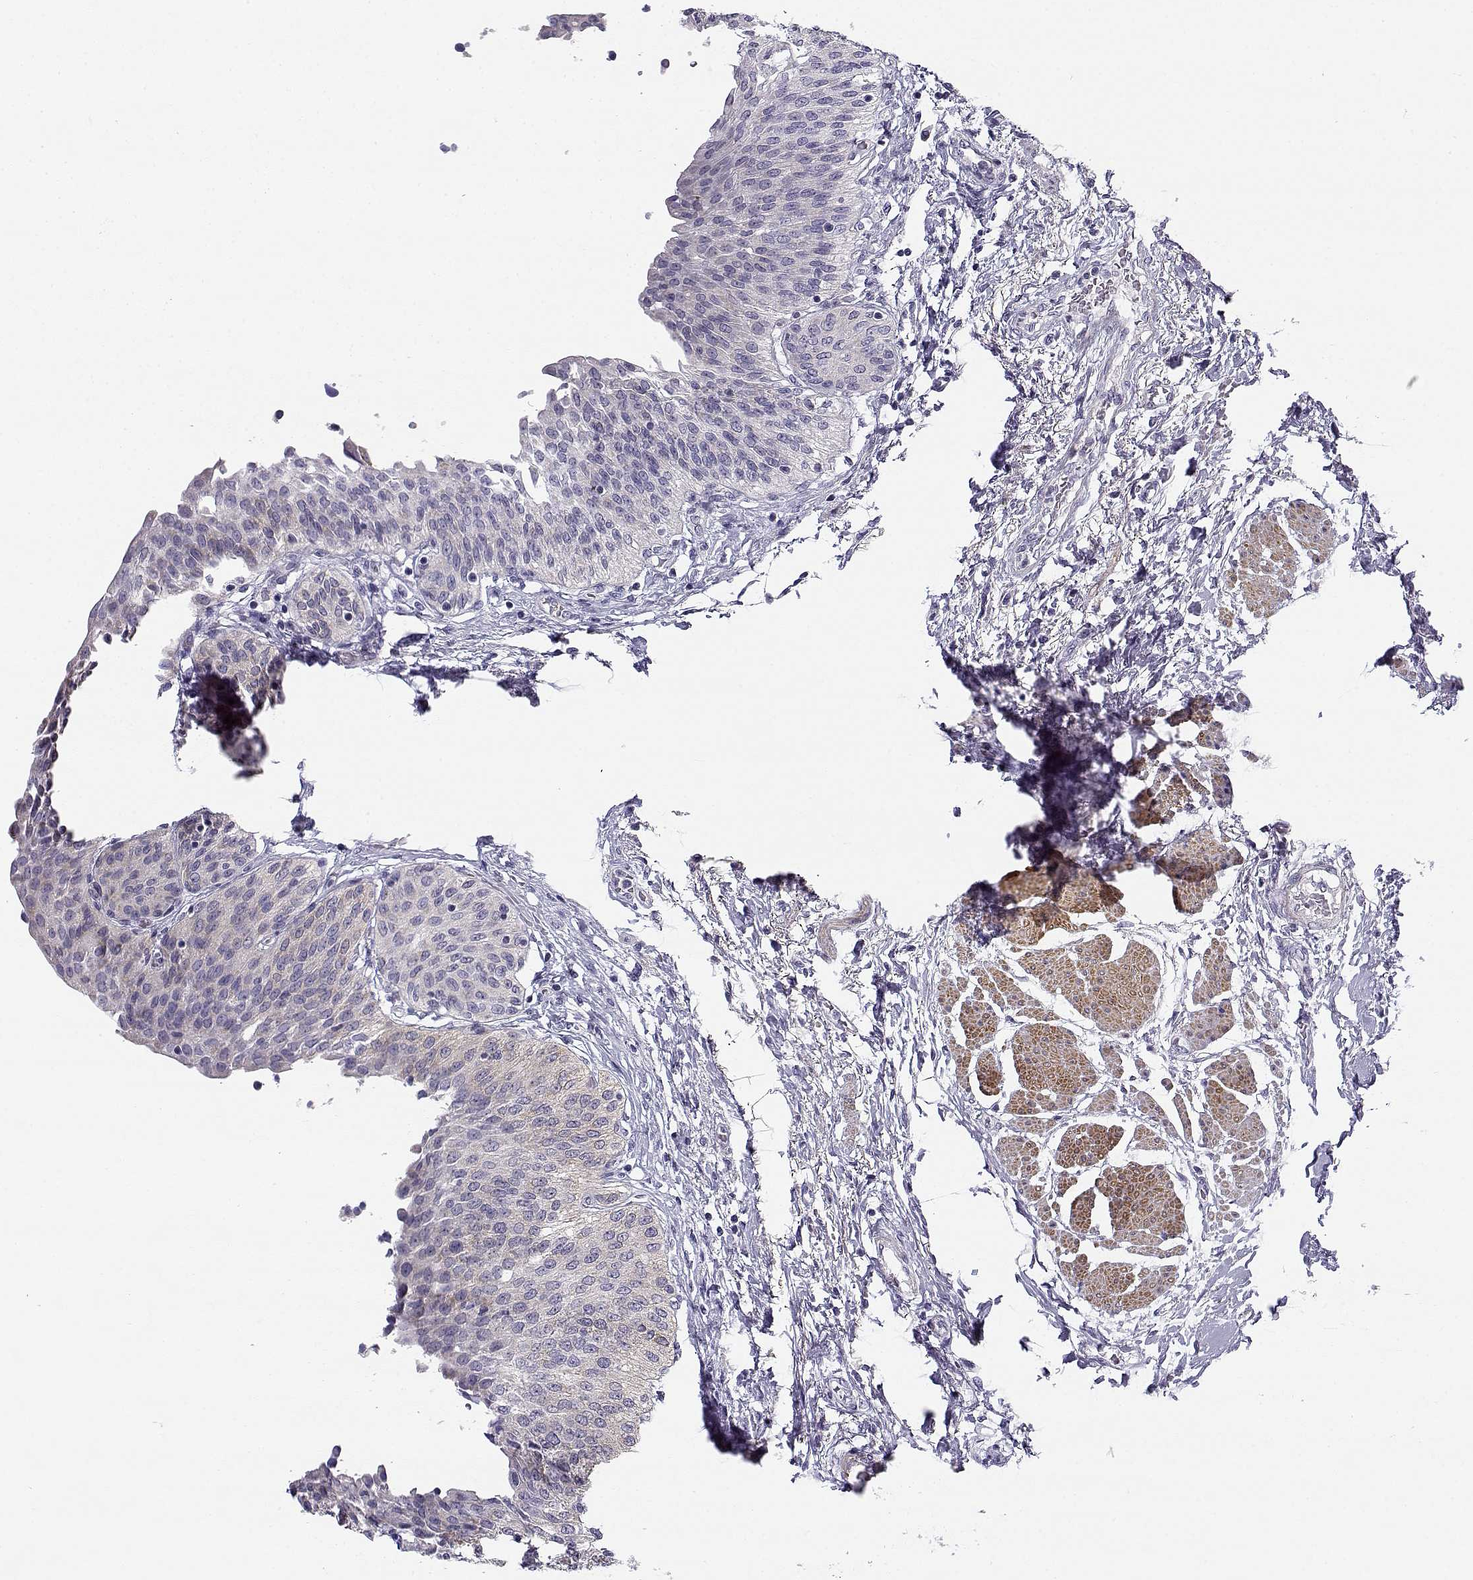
{"staining": {"intensity": "weak", "quantity": "<25%", "location": "cytoplasmic/membranous"}, "tissue": "urinary bladder", "cell_type": "Urothelial cells", "image_type": "normal", "snomed": [{"axis": "morphology", "description": "Normal tissue, NOS"}, {"axis": "morphology", "description": "Metaplasia, NOS"}, {"axis": "topography", "description": "Urinary bladder"}], "caption": "This image is of unremarkable urinary bladder stained with immunohistochemistry (IHC) to label a protein in brown with the nuclei are counter-stained blue. There is no expression in urothelial cells. The staining is performed using DAB (3,3'-diaminobenzidine) brown chromogen with nuclei counter-stained in using hematoxylin.", "gene": "CREB3L3", "patient": {"sex": "male", "age": 68}}